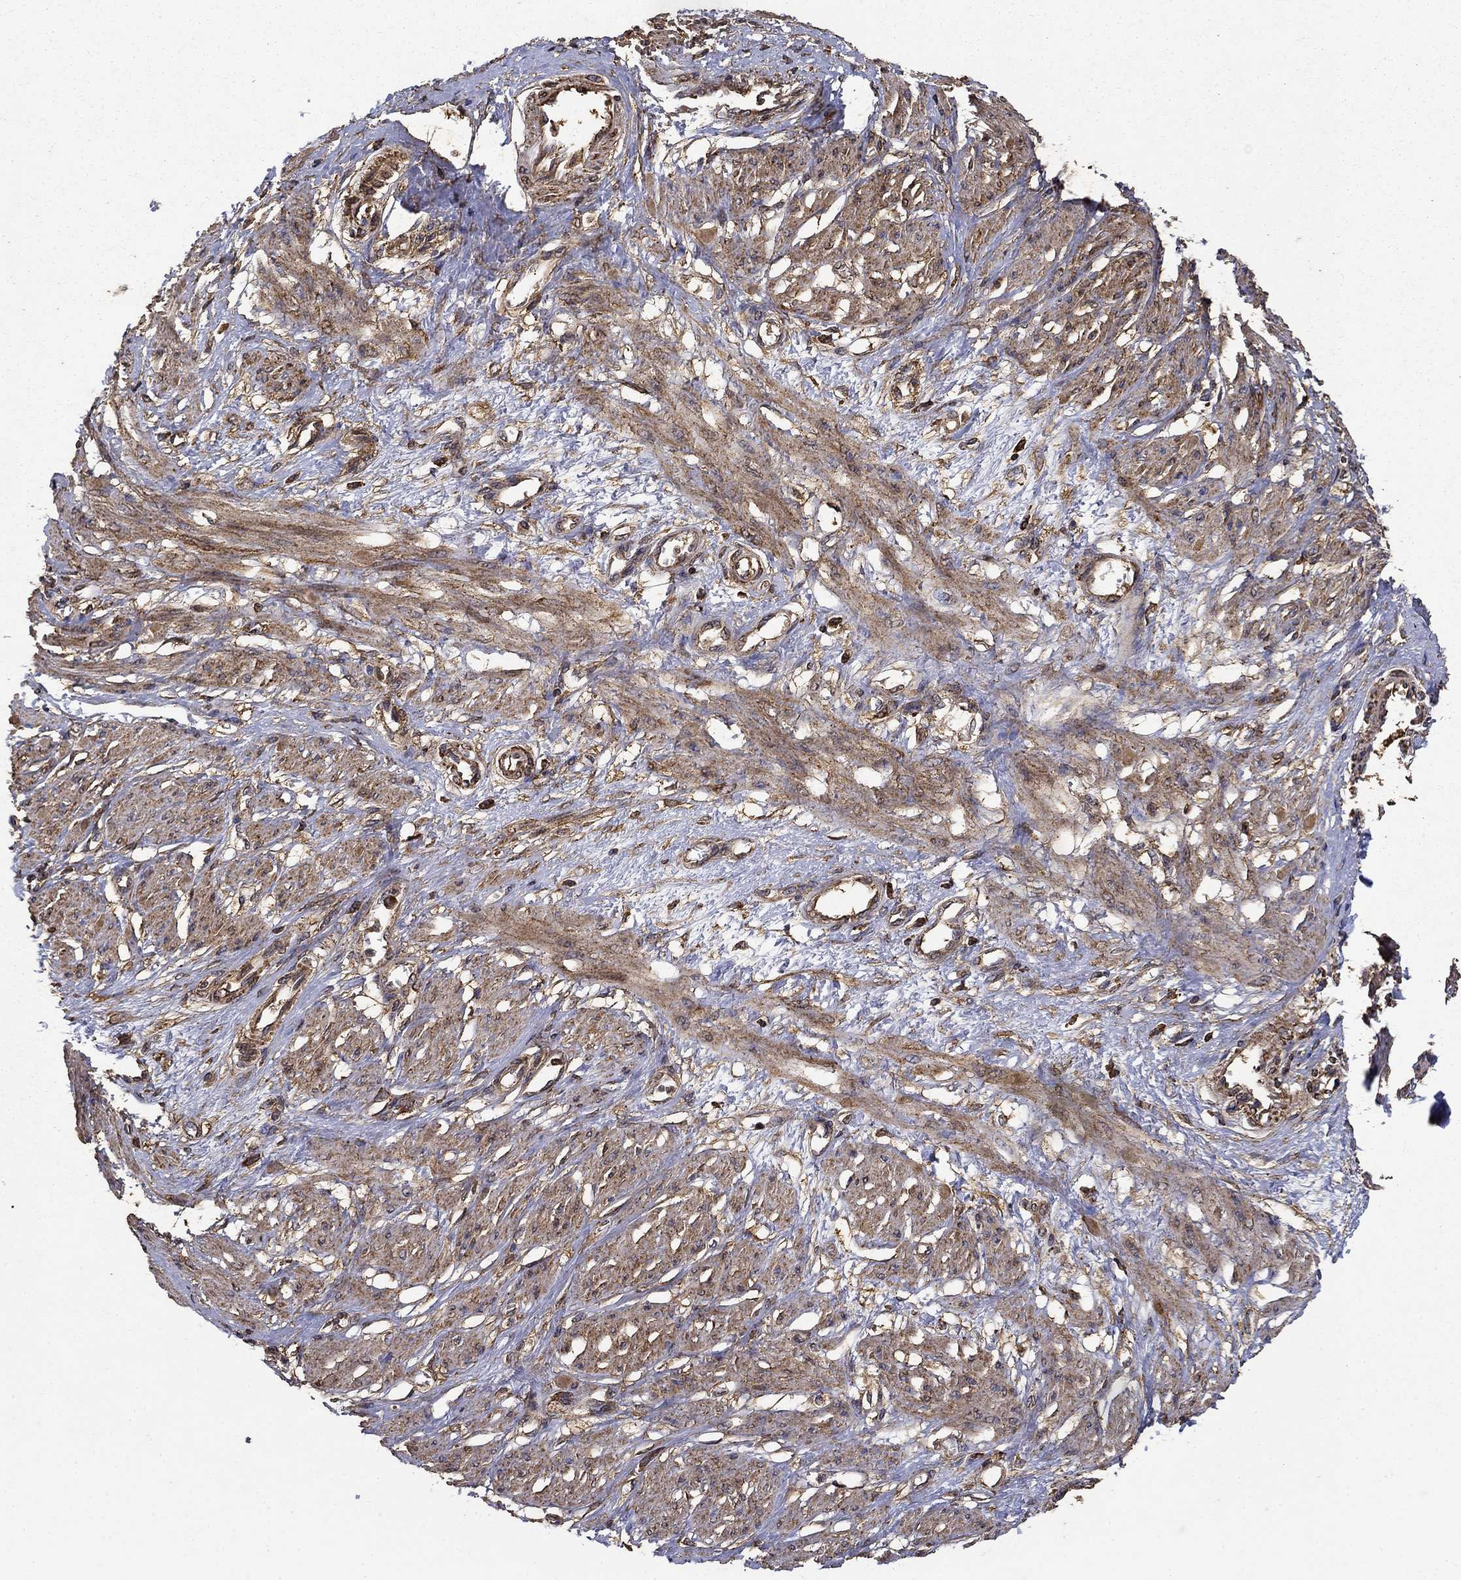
{"staining": {"intensity": "moderate", "quantity": "25%-75%", "location": "cytoplasmic/membranous"}, "tissue": "smooth muscle", "cell_type": "Smooth muscle cells", "image_type": "normal", "snomed": [{"axis": "morphology", "description": "Normal tissue, NOS"}, {"axis": "topography", "description": "Smooth muscle"}, {"axis": "topography", "description": "Uterus"}], "caption": "IHC (DAB (3,3'-diaminobenzidine)) staining of unremarkable smooth muscle shows moderate cytoplasmic/membranous protein positivity in approximately 25%-75% of smooth muscle cells. (IHC, brightfield microscopy, high magnification).", "gene": "IFRD1", "patient": {"sex": "female", "age": 39}}